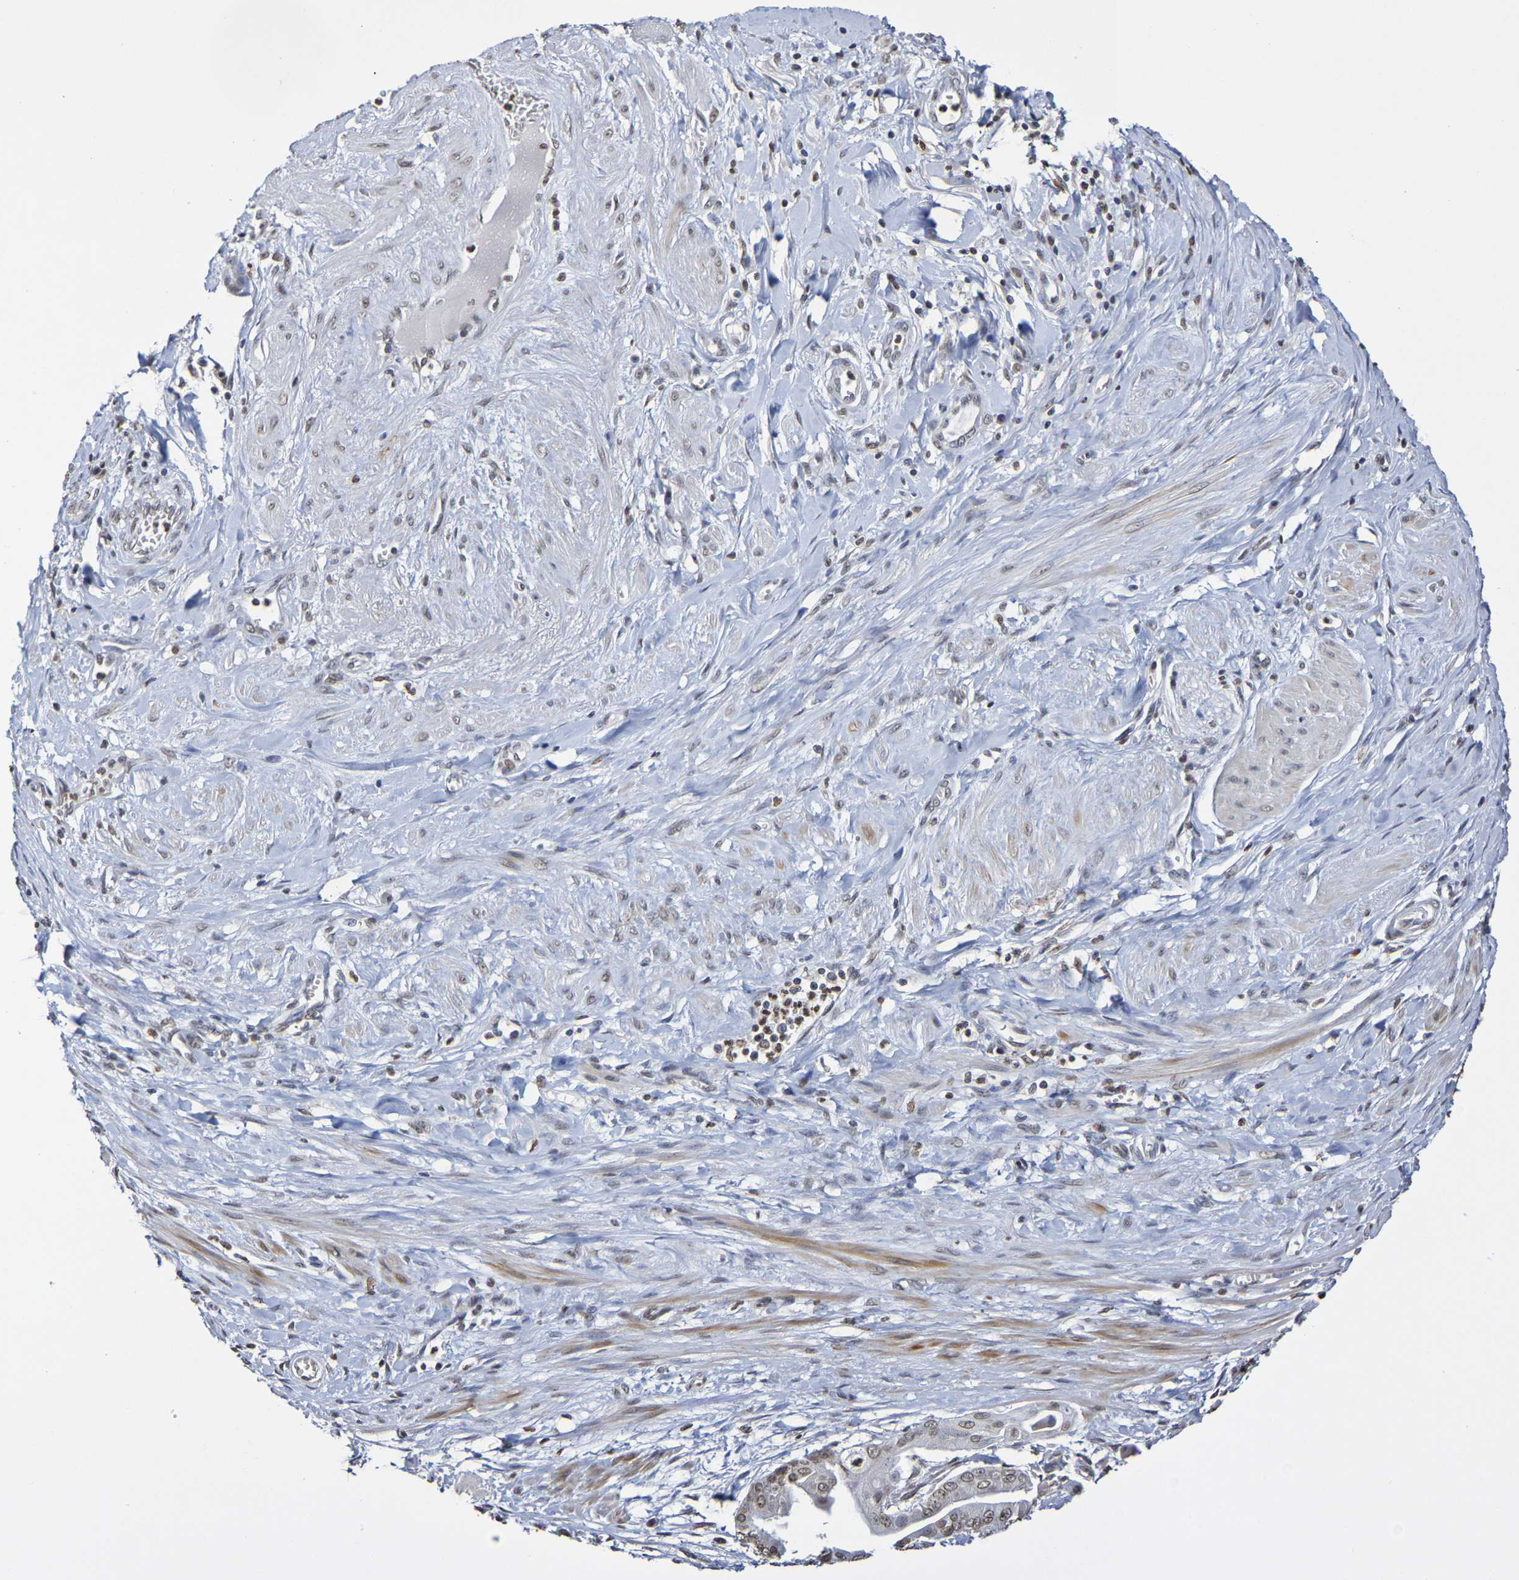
{"staining": {"intensity": "weak", "quantity": "<25%", "location": "nuclear"}, "tissue": "pancreatic cancer", "cell_type": "Tumor cells", "image_type": "cancer", "snomed": [{"axis": "morphology", "description": "Adenocarcinoma, NOS"}, {"axis": "topography", "description": "Pancreas"}], "caption": "Immunohistochemical staining of human adenocarcinoma (pancreatic) demonstrates no significant expression in tumor cells.", "gene": "ATF4", "patient": {"sex": "female", "age": 75}}